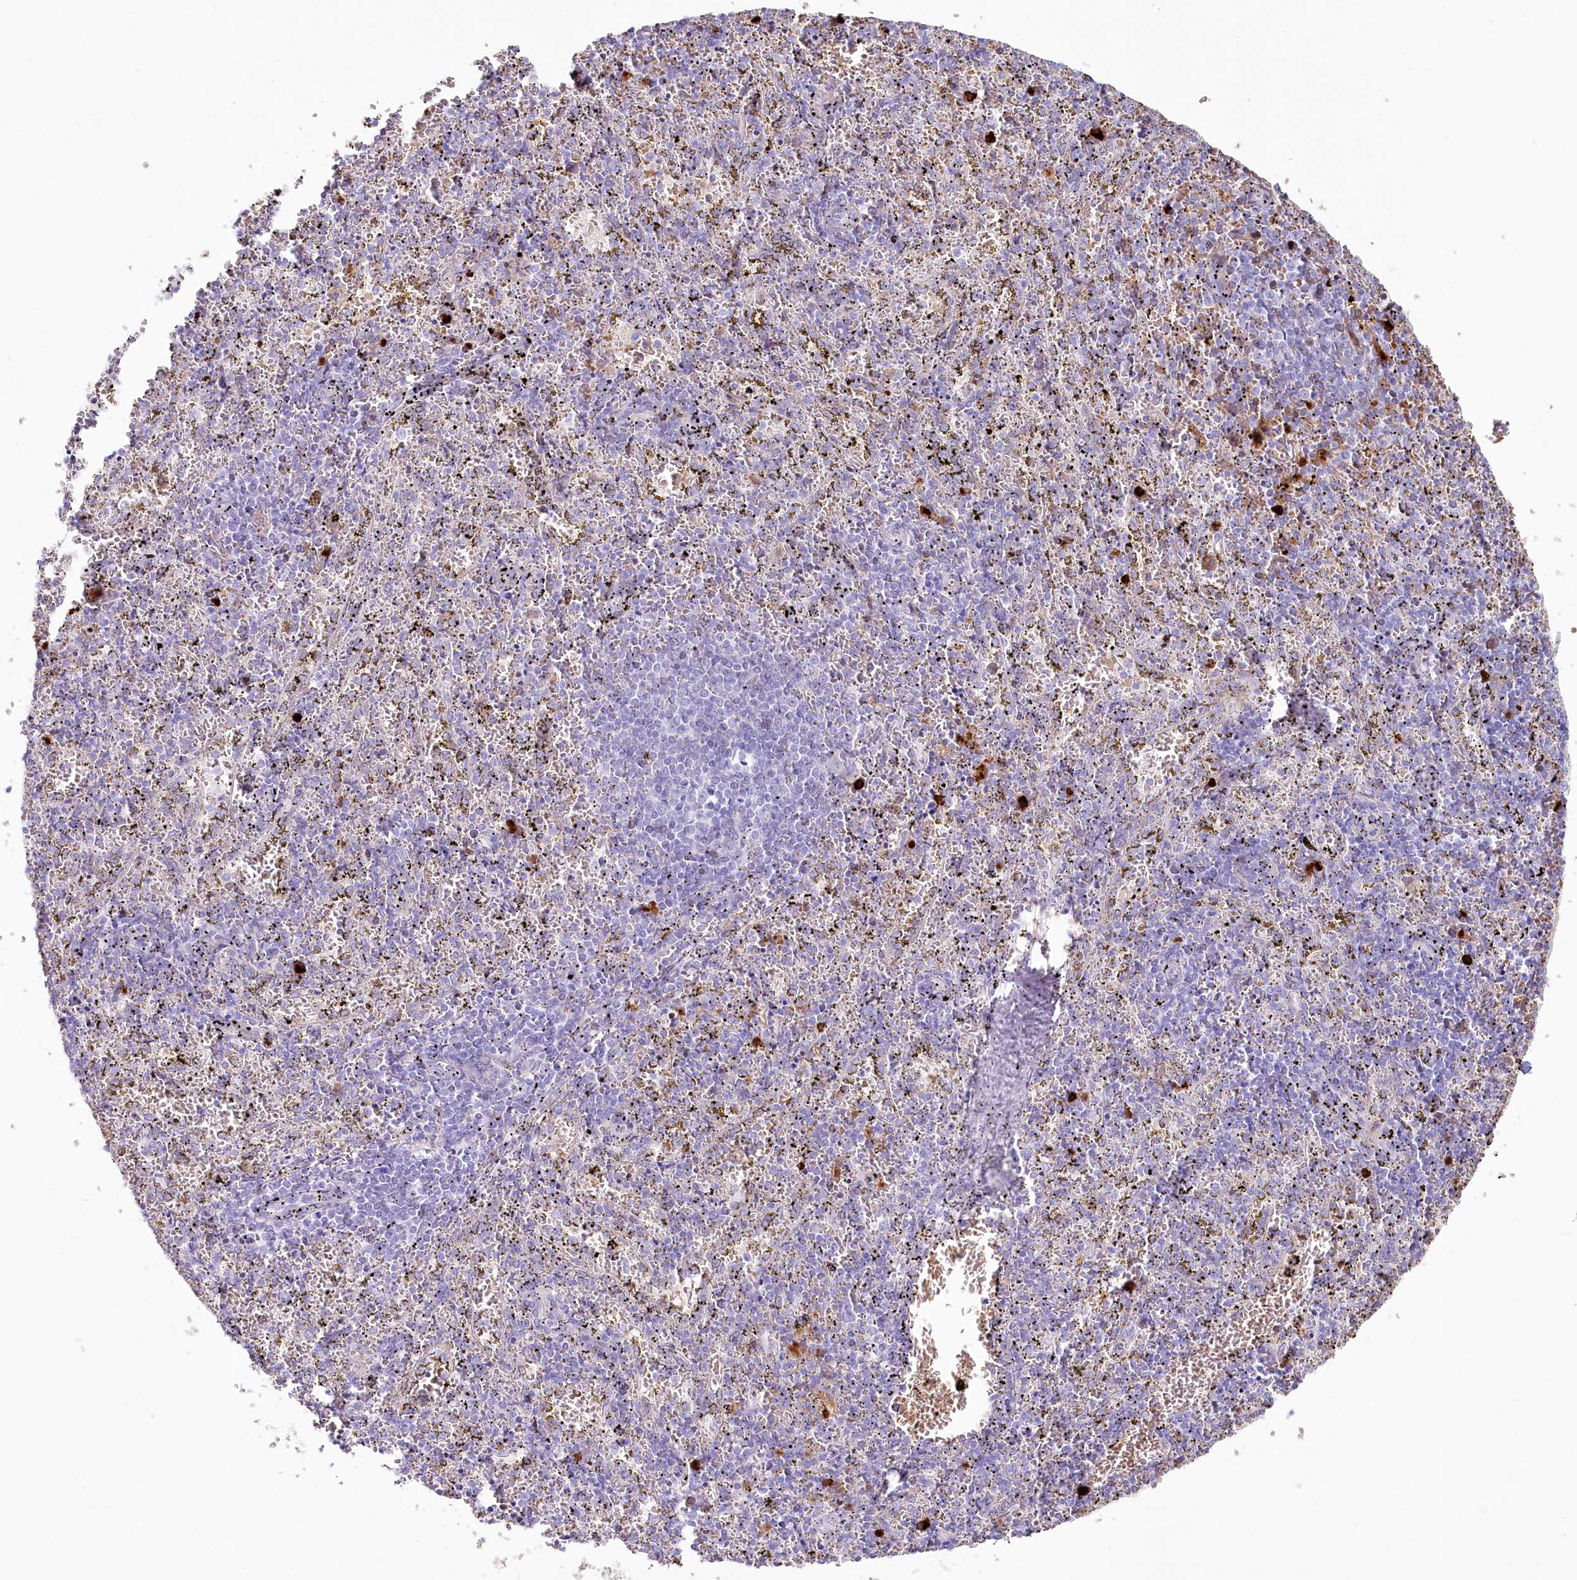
{"staining": {"intensity": "negative", "quantity": "none", "location": "none"}, "tissue": "spleen", "cell_type": "Cells in red pulp", "image_type": "normal", "snomed": [{"axis": "morphology", "description": "Normal tissue, NOS"}, {"axis": "topography", "description": "Spleen"}], "caption": "The photomicrograph reveals no significant positivity in cells in red pulp of spleen. Nuclei are stained in blue.", "gene": "IFIT5", "patient": {"sex": "male", "age": 11}}